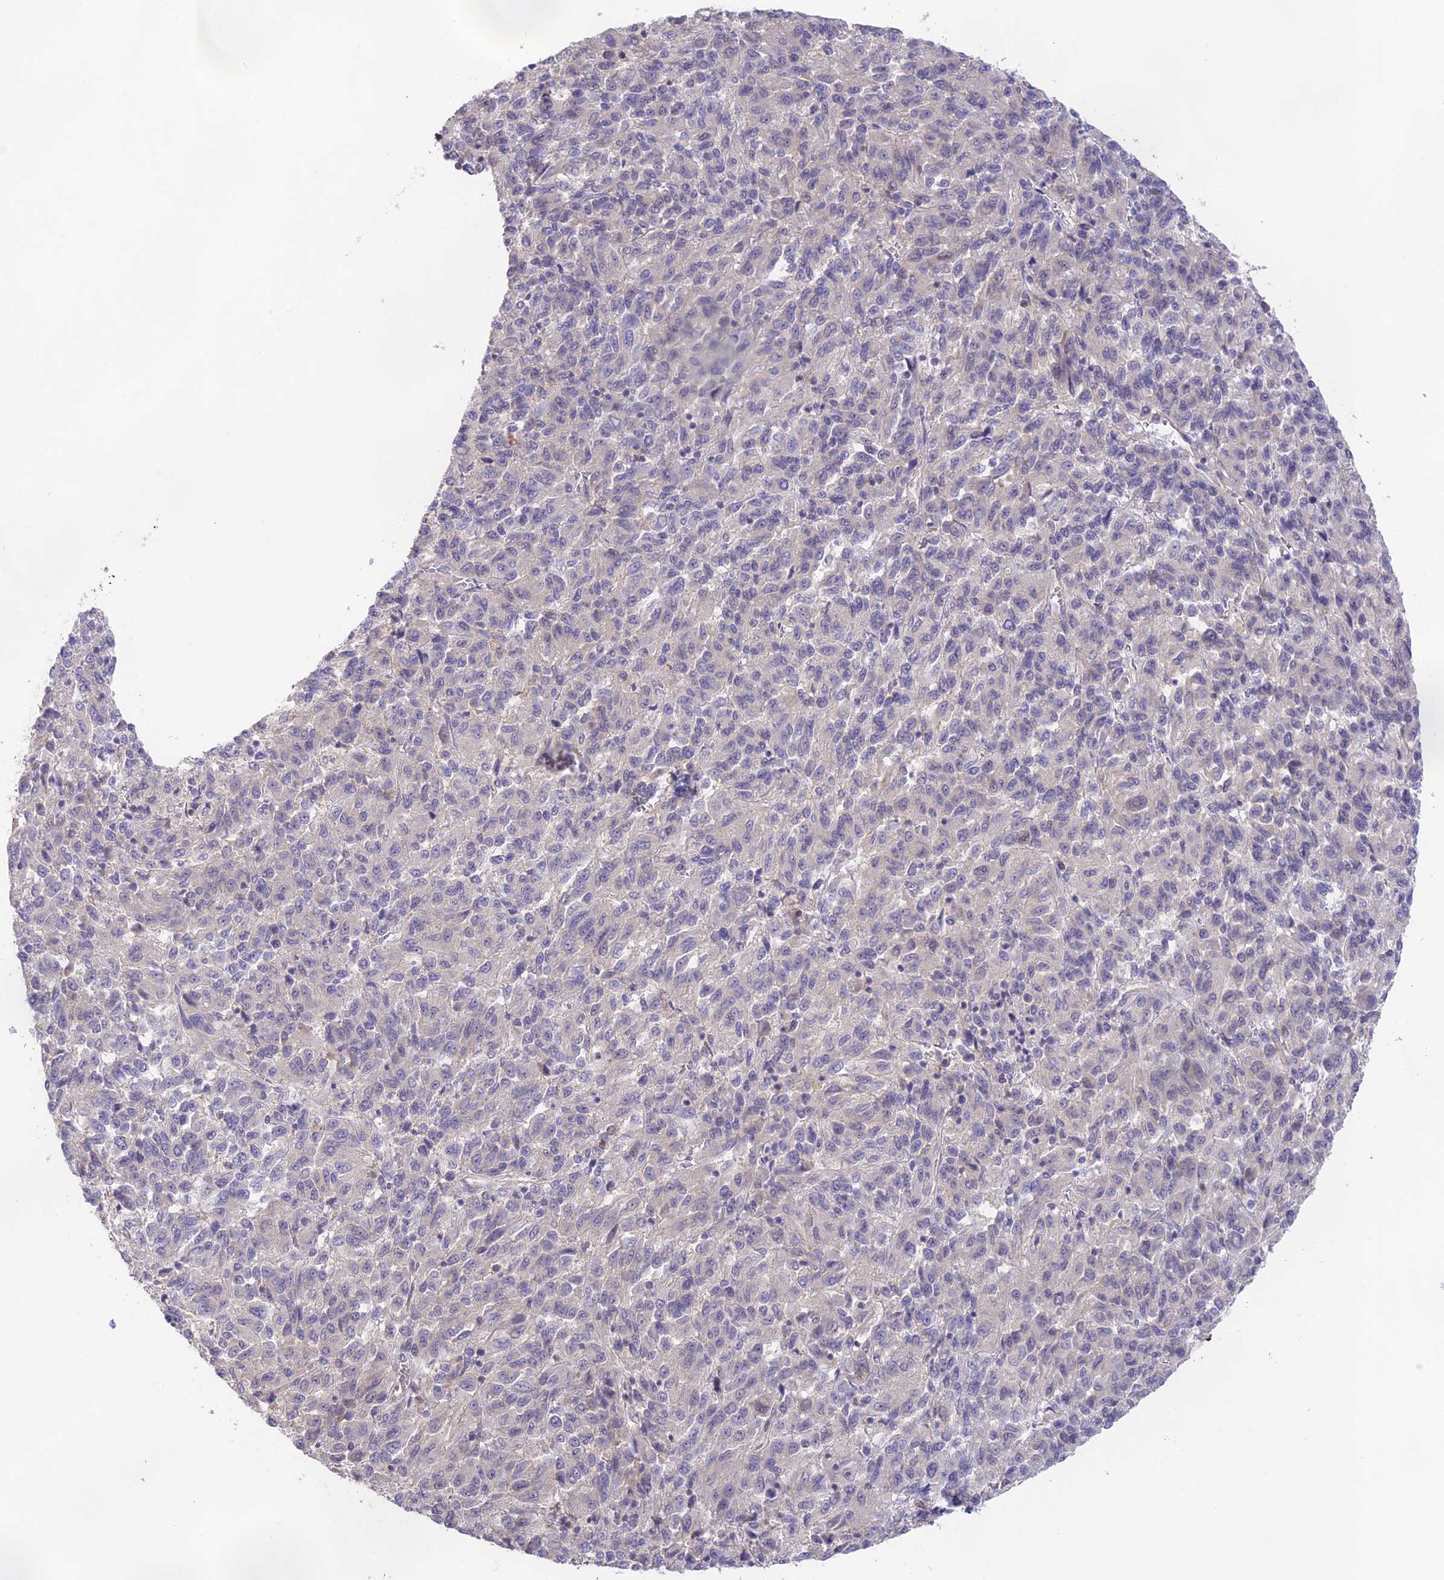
{"staining": {"intensity": "negative", "quantity": "none", "location": "none"}, "tissue": "melanoma", "cell_type": "Tumor cells", "image_type": "cancer", "snomed": [{"axis": "morphology", "description": "Malignant melanoma, Metastatic site"}, {"axis": "topography", "description": "Lung"}], "caption": "Tumor cells show no significant expression in melanoma.", "gene": "CAMSAP3", "patient": {"sex": "male", "age": 64}}